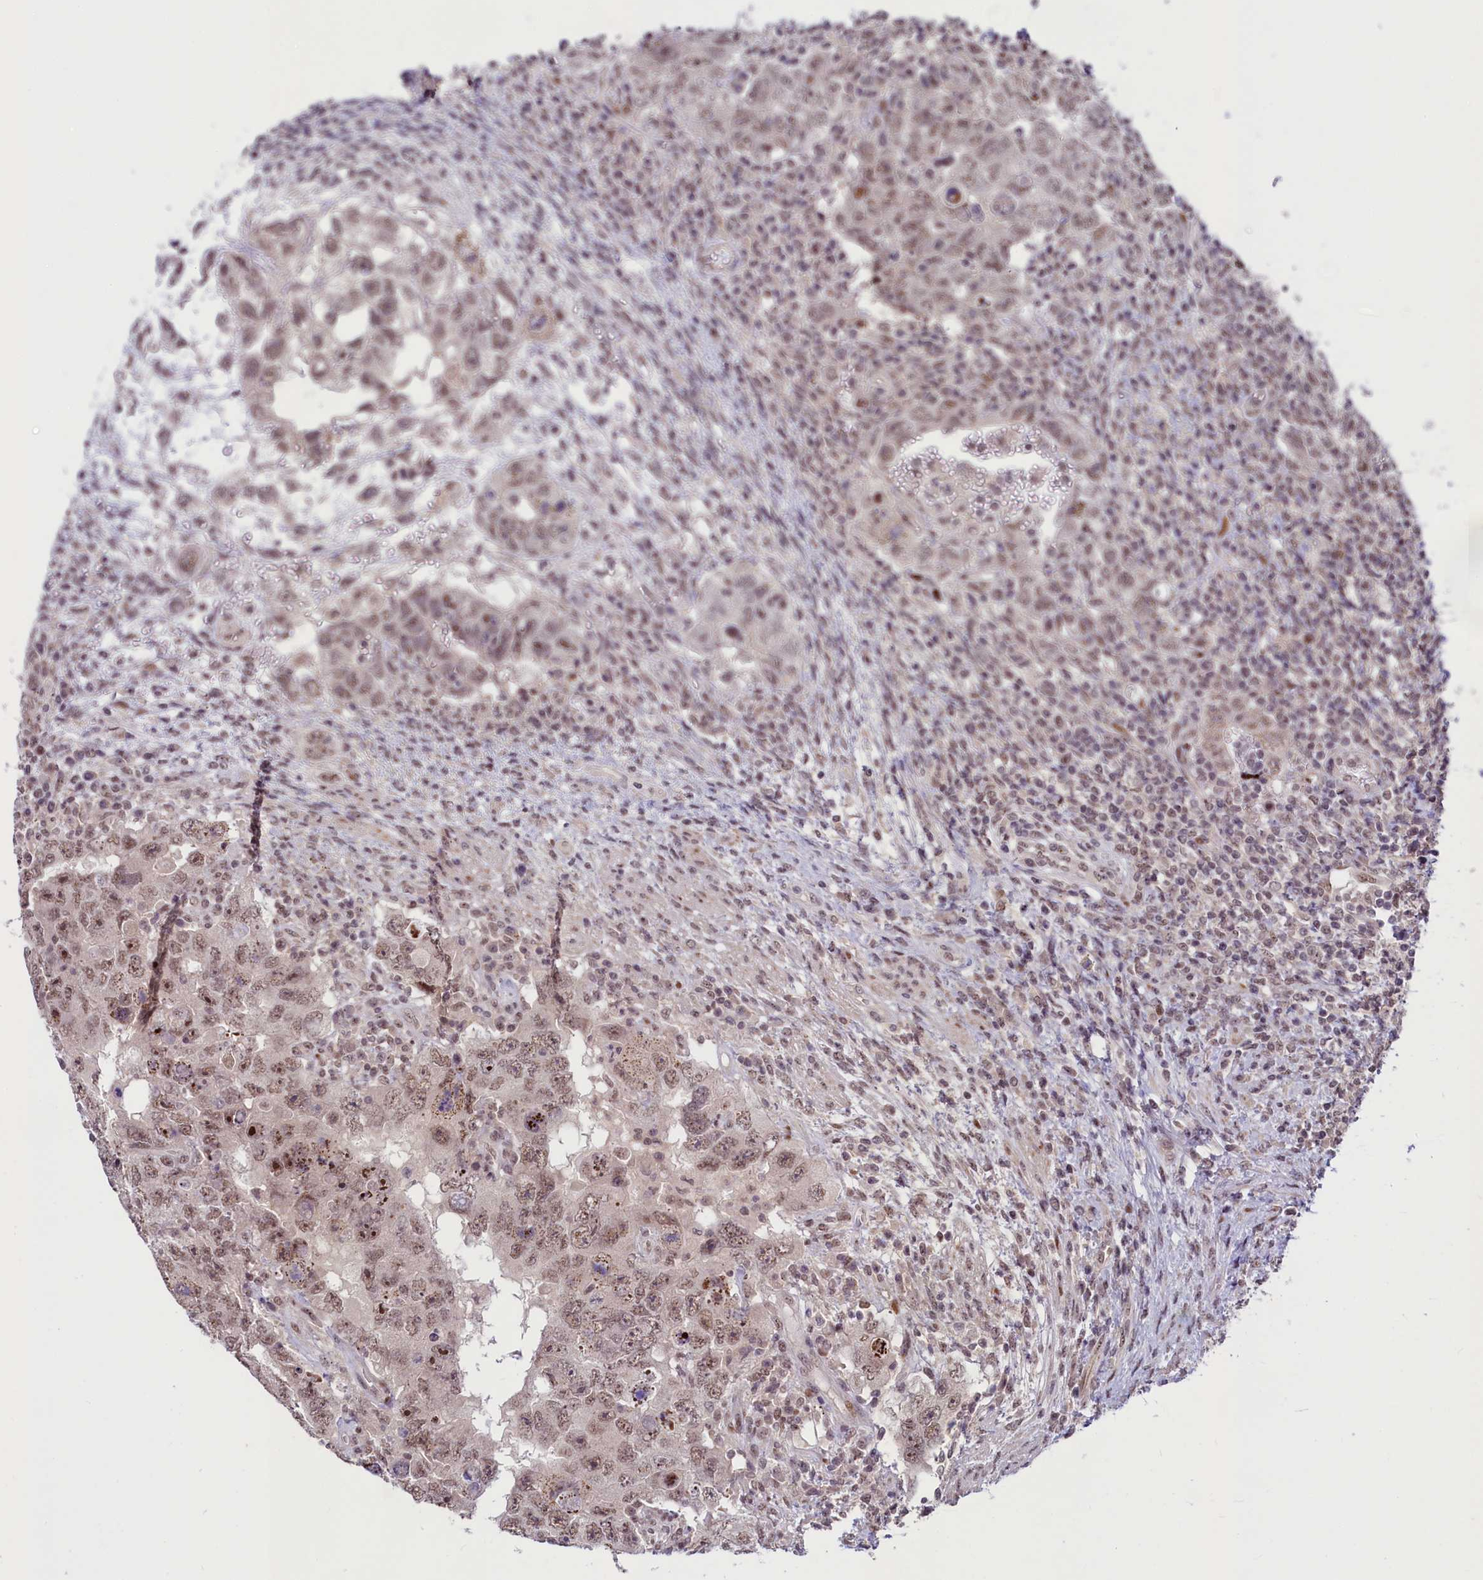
{"staining": {"intensity": "moderate", "quantity": ">75%", "location": "nuclear"}, "tissue": "testis cancer", "cell_type": "Tumor cells", "image_type": "cancer", "snomed": [{"axis": "morphology", "description": "Carcinoma, Embryonal, NOS"}, {"axis": "topography", "description": "Testis"}], "caption": "A photomicrograph of testis embryonal carcinoma stained for a protein shows moderate nuclear brown staining in tumor cells. (IHC, brightfield microscopy, high magnification).", "gene": "ANKS3", "patient": {"sex": "male", "age": 26}}